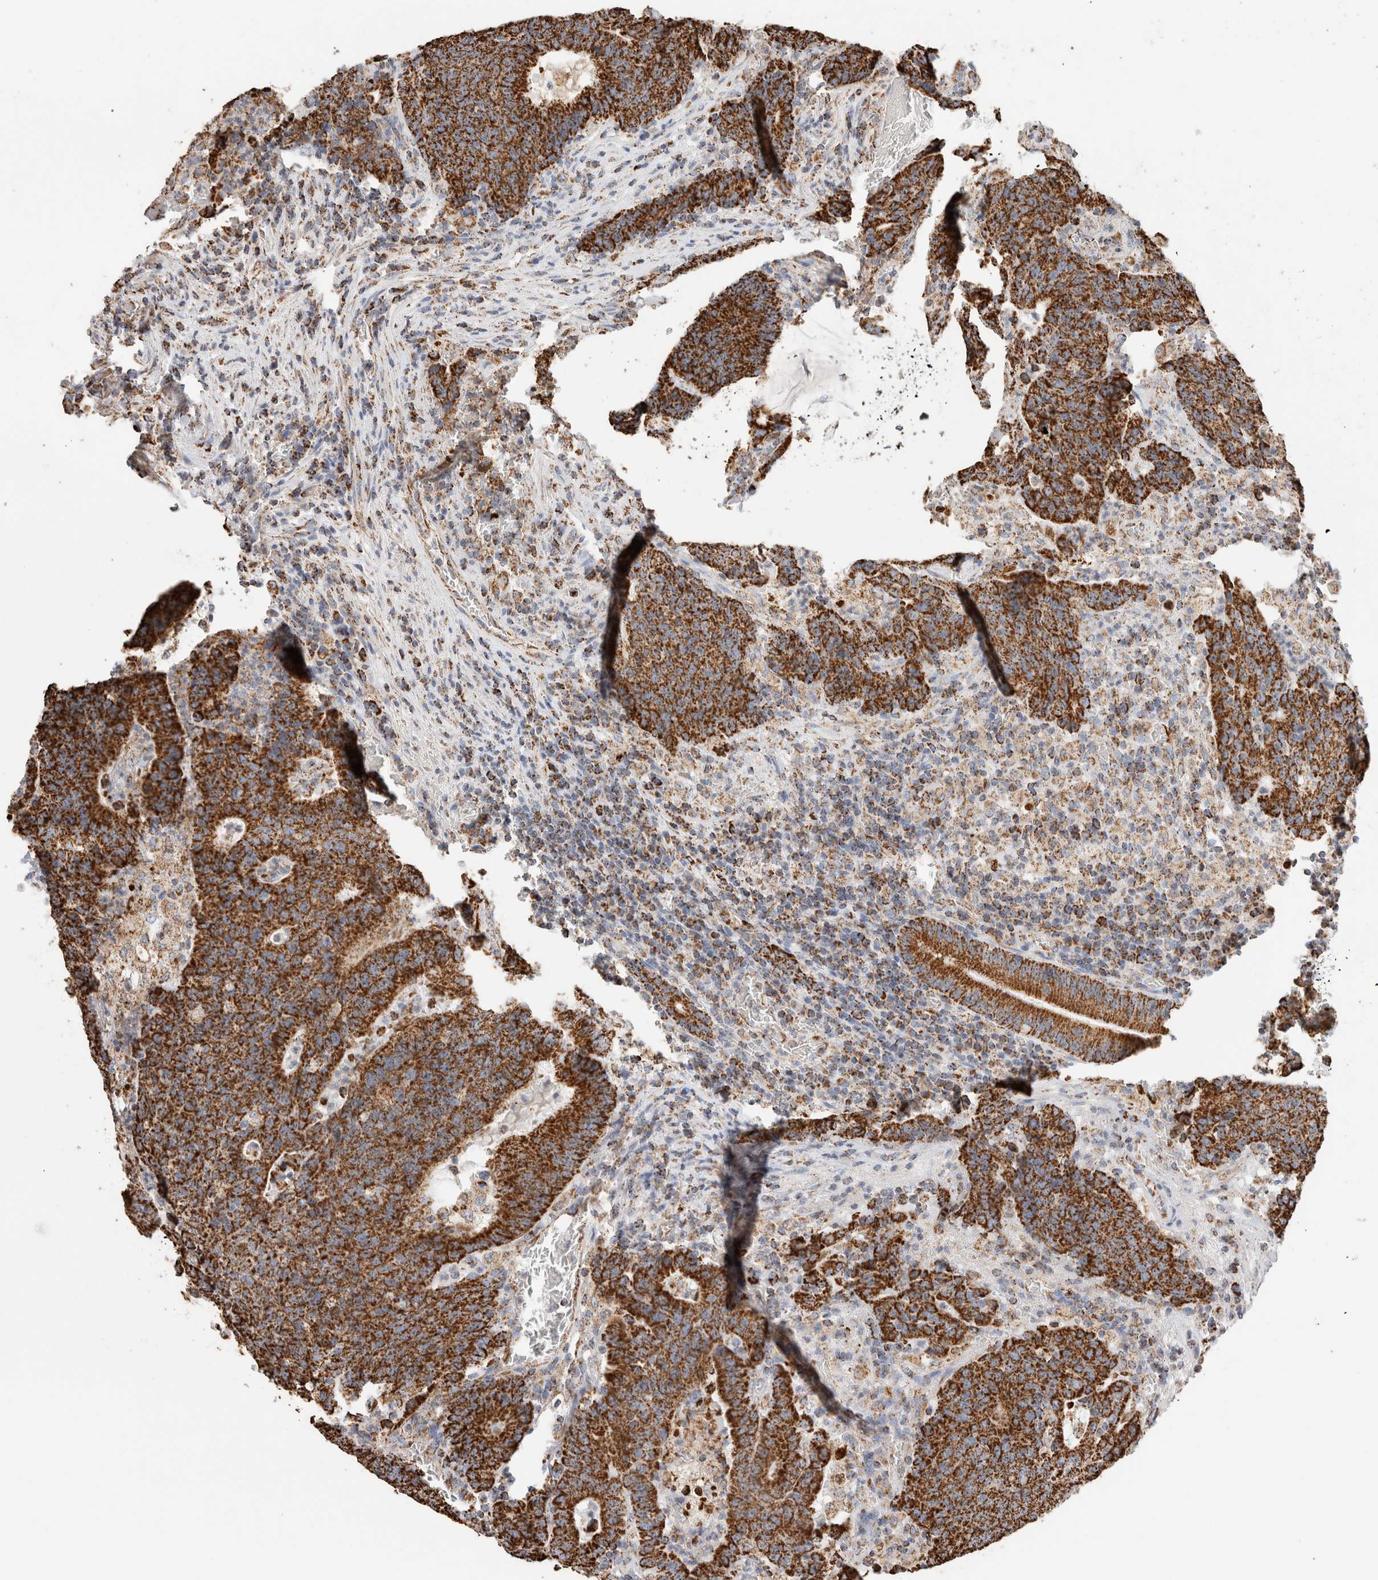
{"staining": {"intensity": "strong", "quantity": ">75%", "location": "cytoplasmic/membranous"}, "tissue": "colorectal cancer", "cell_type": "Tumor cells", "image_type": "cancer", "snomed": [{"axis": "morphology", "description": "Adenocarcinoma, NOS"}, {"axis": "topography", "description": "Colon"}], "caption": "The image displays a brown stain indicating the presence of a protein in the cytoplasmic/membranous of tumor cells in colorectal adenocarcinoma. The staining was performed using DAB to visualize the protein expression in brown, while the nuclei were stained in blue with hematoxylin (Magnification: 20x).", "gene": "C1QBP", "patient": {"sex": "female", "age": 75}}